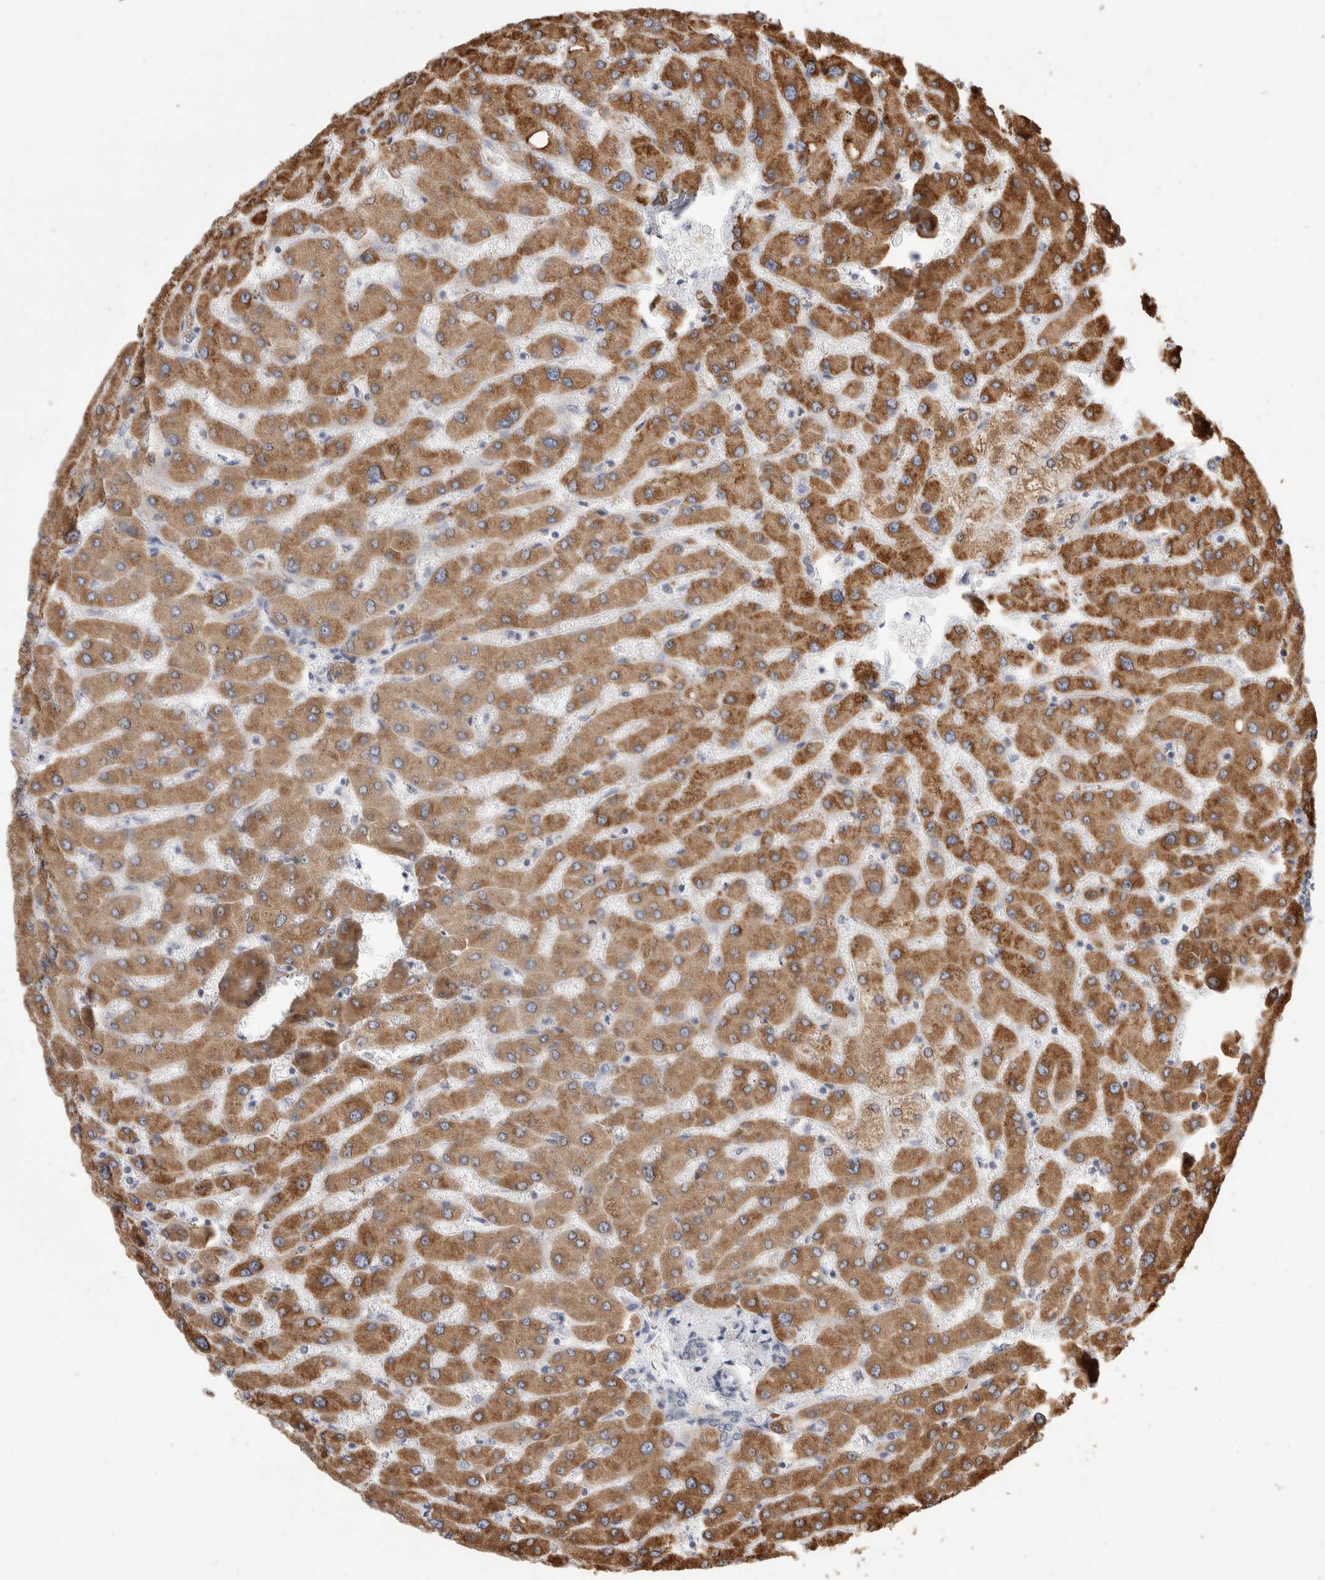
{"staining": {"intensity": "negative", "quantity": "none", "location": "none"}, "tissue": "liver", "cell_type": "Cholangiocytes", "image_type": "normal", "snomed": [{"axis": "morphology", "description": "Normal tissue, NOS"}, {"axis": "topography", "description": "Liver"}], "caption": "DAB (3,3'-diaminobenzidine) immunohistochemical staining of benign liver displays no significant expression in cholangiocytes.", "gene": "SYTL5", "patient": {"sex": "male", "age": 55}}